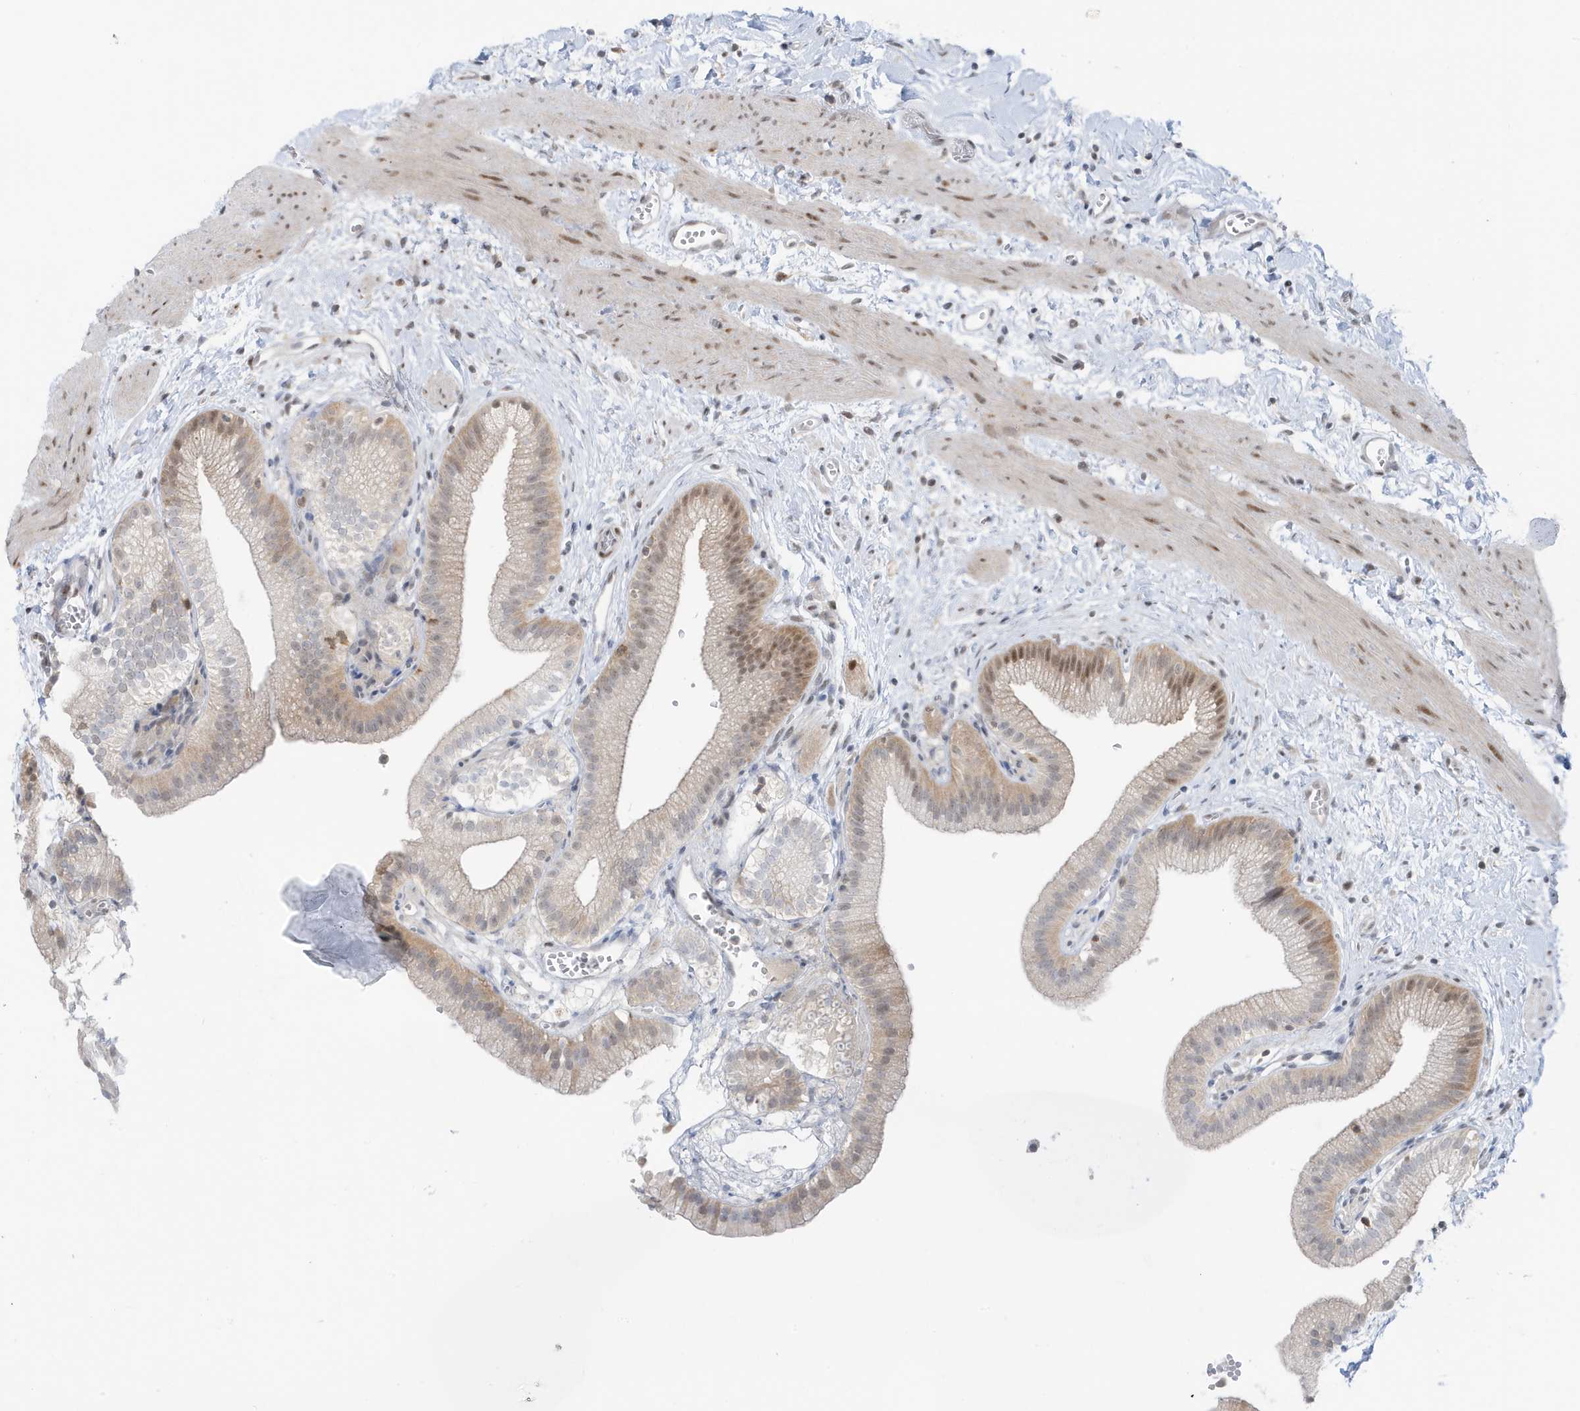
{"staining": {"intensity": "strong", "quantity": "<25%", "location": "cytoplasmic/membranous,nuclear"}, "tissue": "gallbladder", "cell_type": "Glandular cells", "image_type": "normal", "snomed": [{"axis": "morphology", "description": "Normal tissue, NOS"}, {"axis": "topography", "description": "Gallbladder"}], "caption": "Immunohistochemical staining of benign human gallbladder displays medium levels of strong cytoplasmic/membranous,nuclear staining in about <25% of glandular cells. (Stains: DAB in brown, nuclei in blue, Microscopy: brightfield microscopy at high magnification).", "gene": "OGA", "patient": {"sex": "male", "age": 55}}